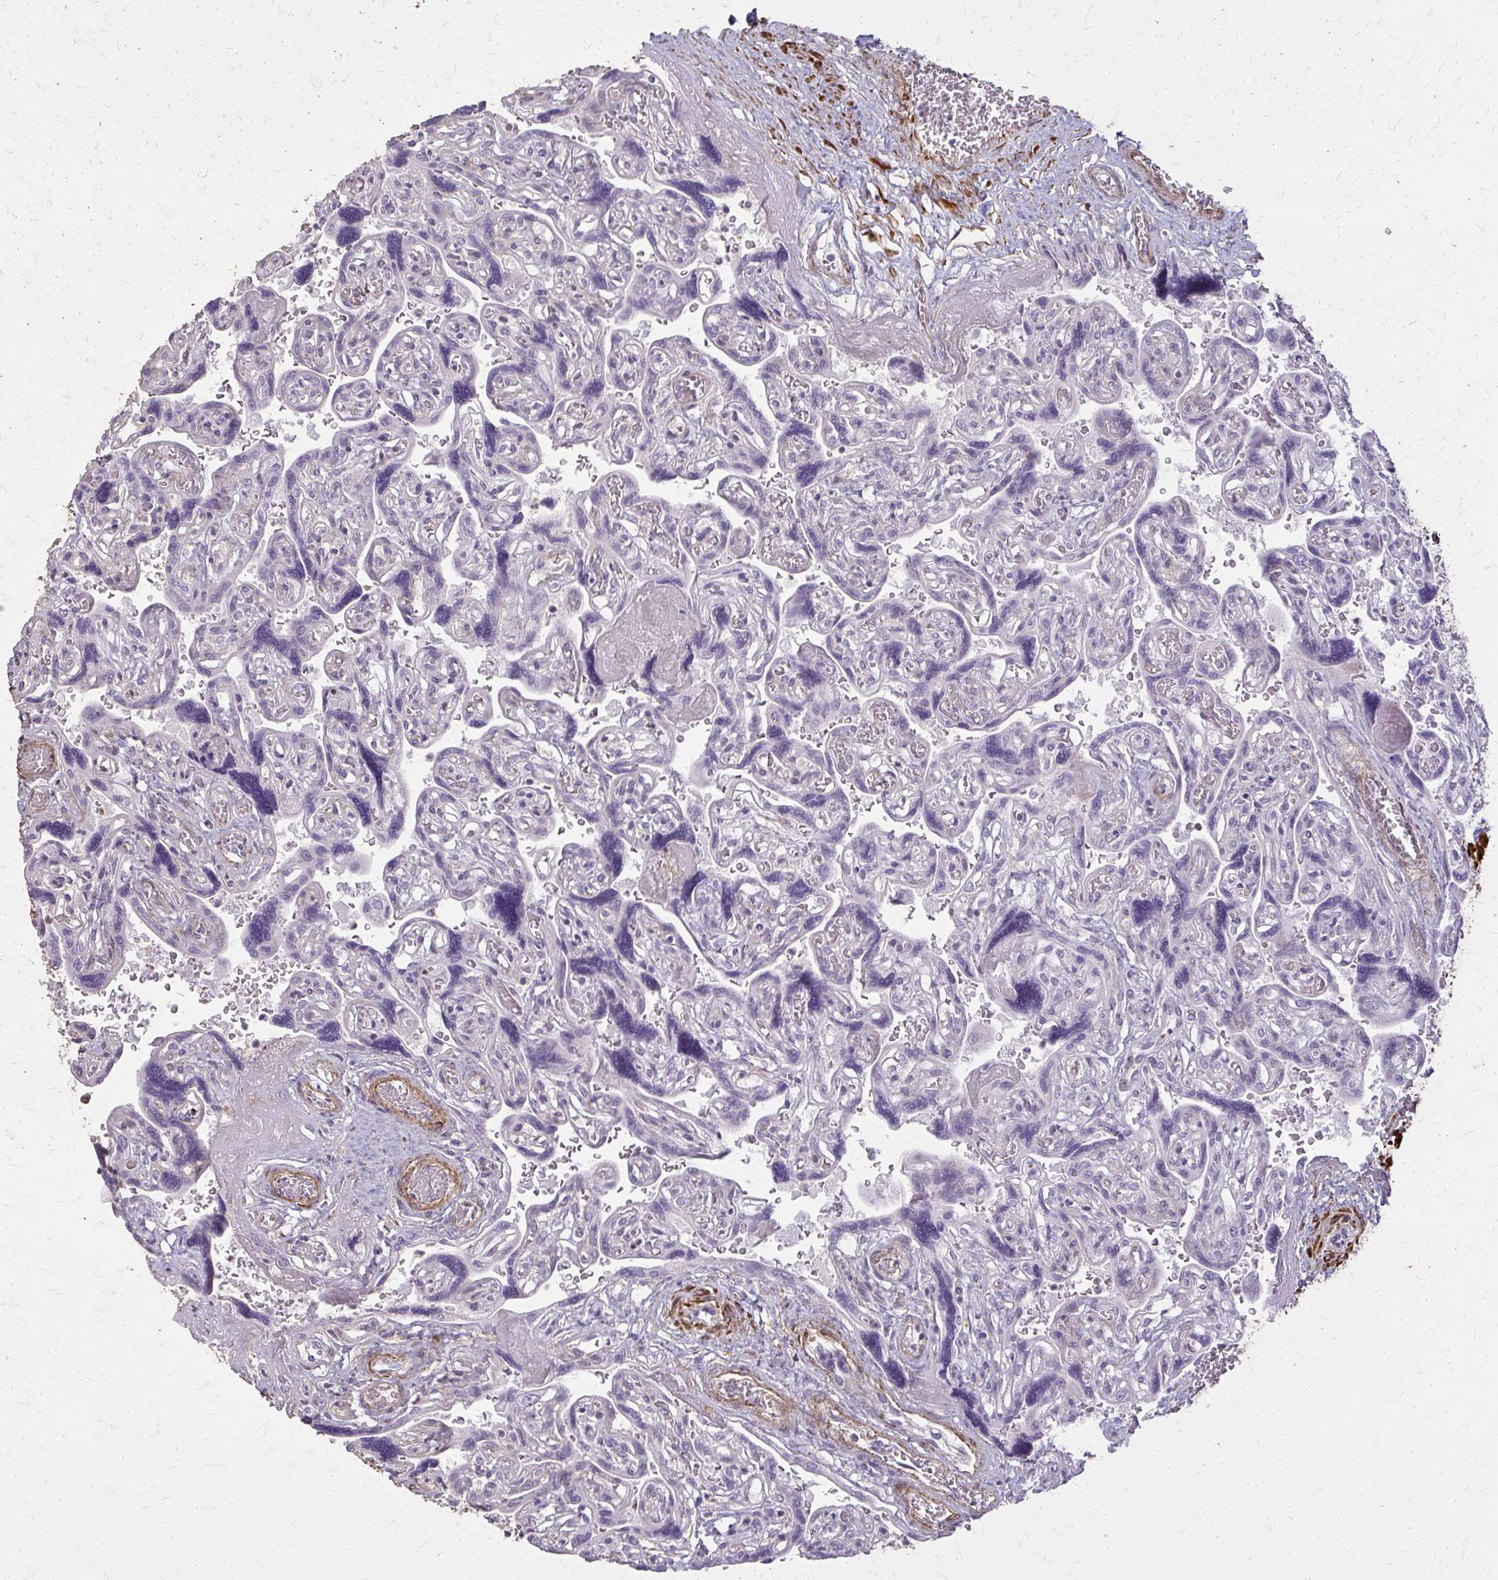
{"staining": {"intensity": "negative", "quantity": "none", "location": "none"}, "tissue": "placenta", "cell_type": "Decidual cells", "image_type": "normal", "snomed": [{"axis": "morphology", "description": "Normal tissue, NOS"}, {"axis": "topography", "description": "Placenta"}], "caption": "Immunohistochemical staining of normal placenta demonstrates no significant expression in decidual cells. Nuclei are stained in blue.", "gene": "TENM4", "patient": {"sex": "female", "age": 32}}